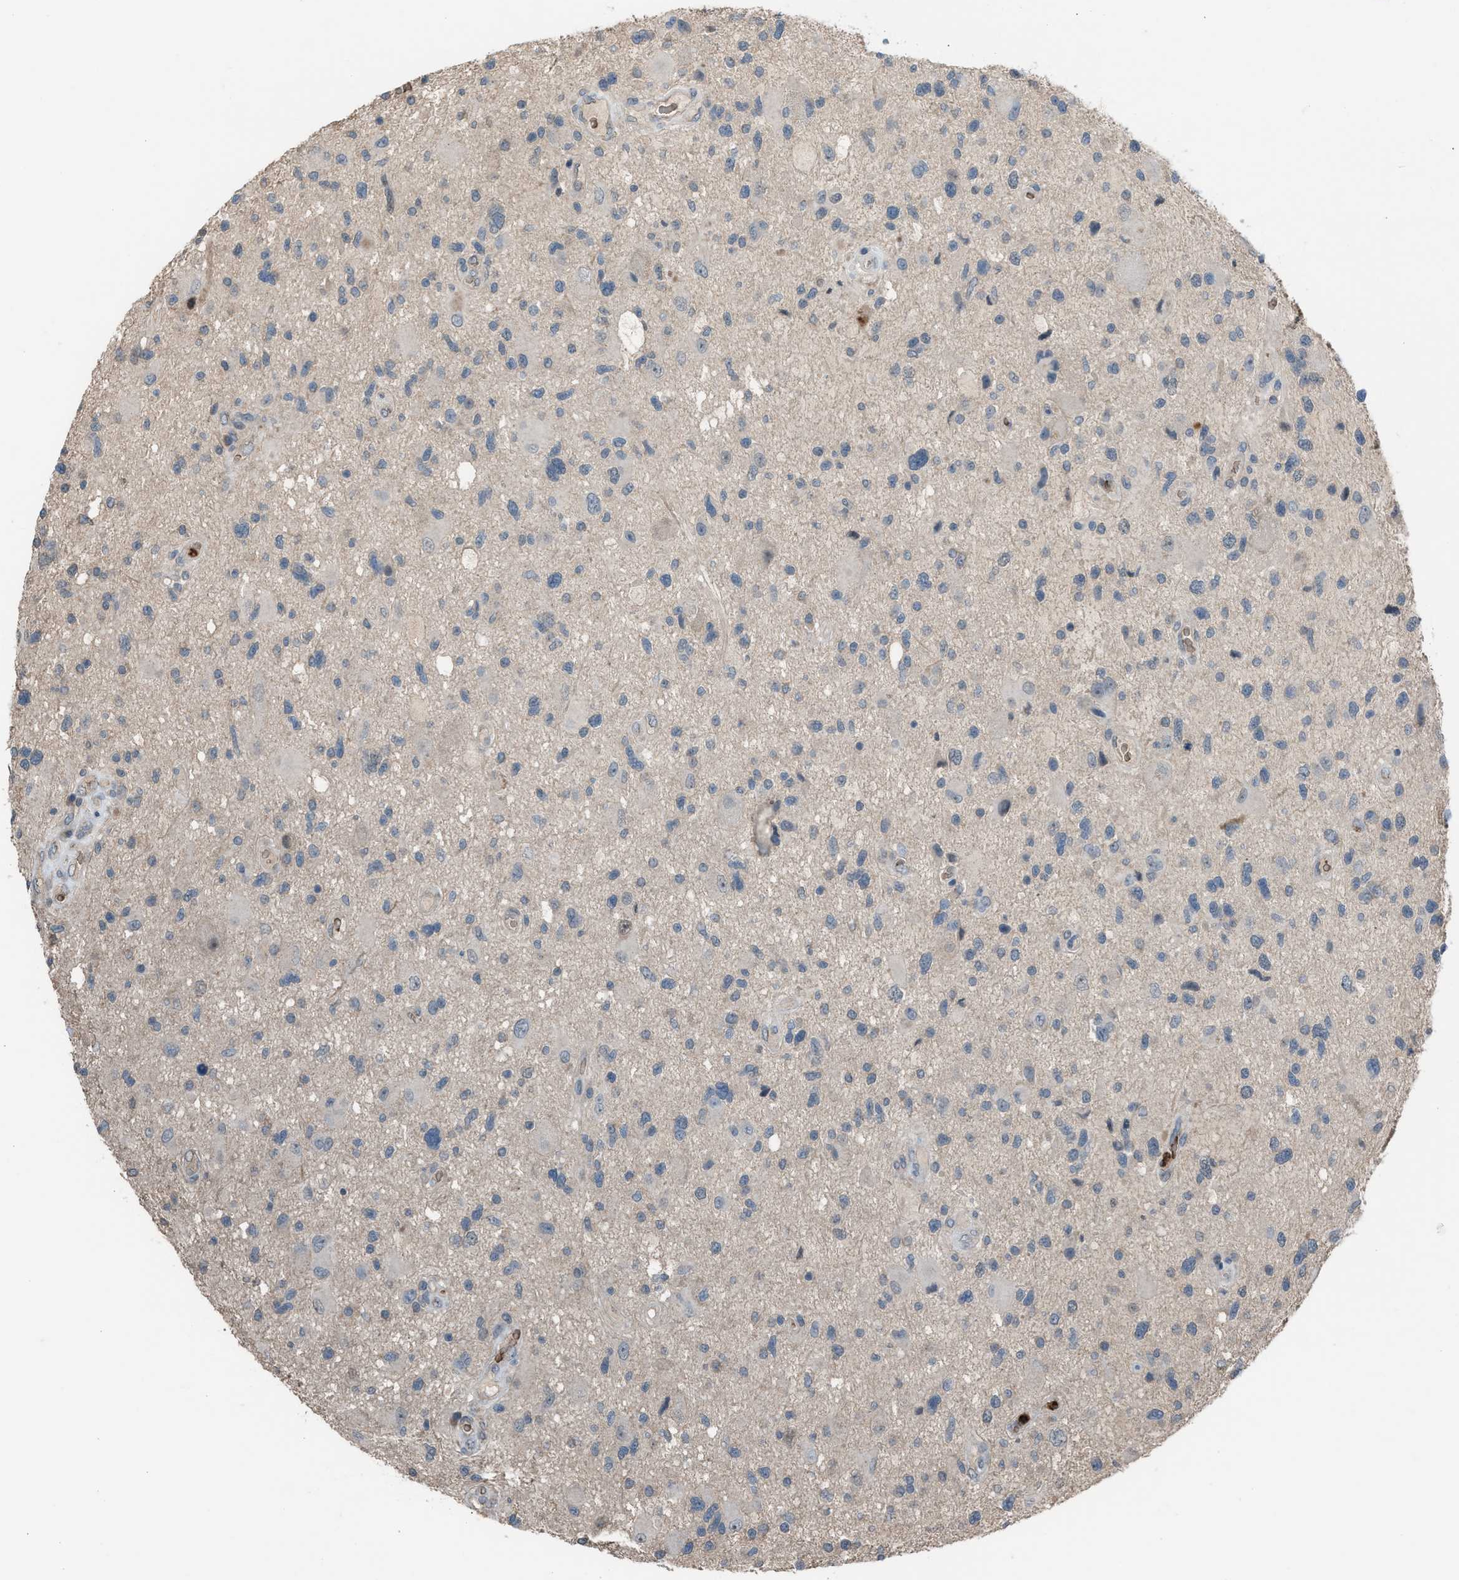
{"staining": {"intensity": "negative", "quantity": "none", "location": "none"}, "tissue": "glioma", "cell_type": "Tumor cells", "image_type": "cancer", "snomed": [{"axis": "morphology", "description": "Glioma, malignant, High grade"}, {"axis": "topography", "description": "Brain"}], "caption": "This photomicrograph is of glioma stained with immunohistochemistry to label a protein in brown with the nuclei are counter-stained blue. There is no expression in tumor cells.", "gene": "CFAP77", "patient": {"sex": "male", "age": 33}}